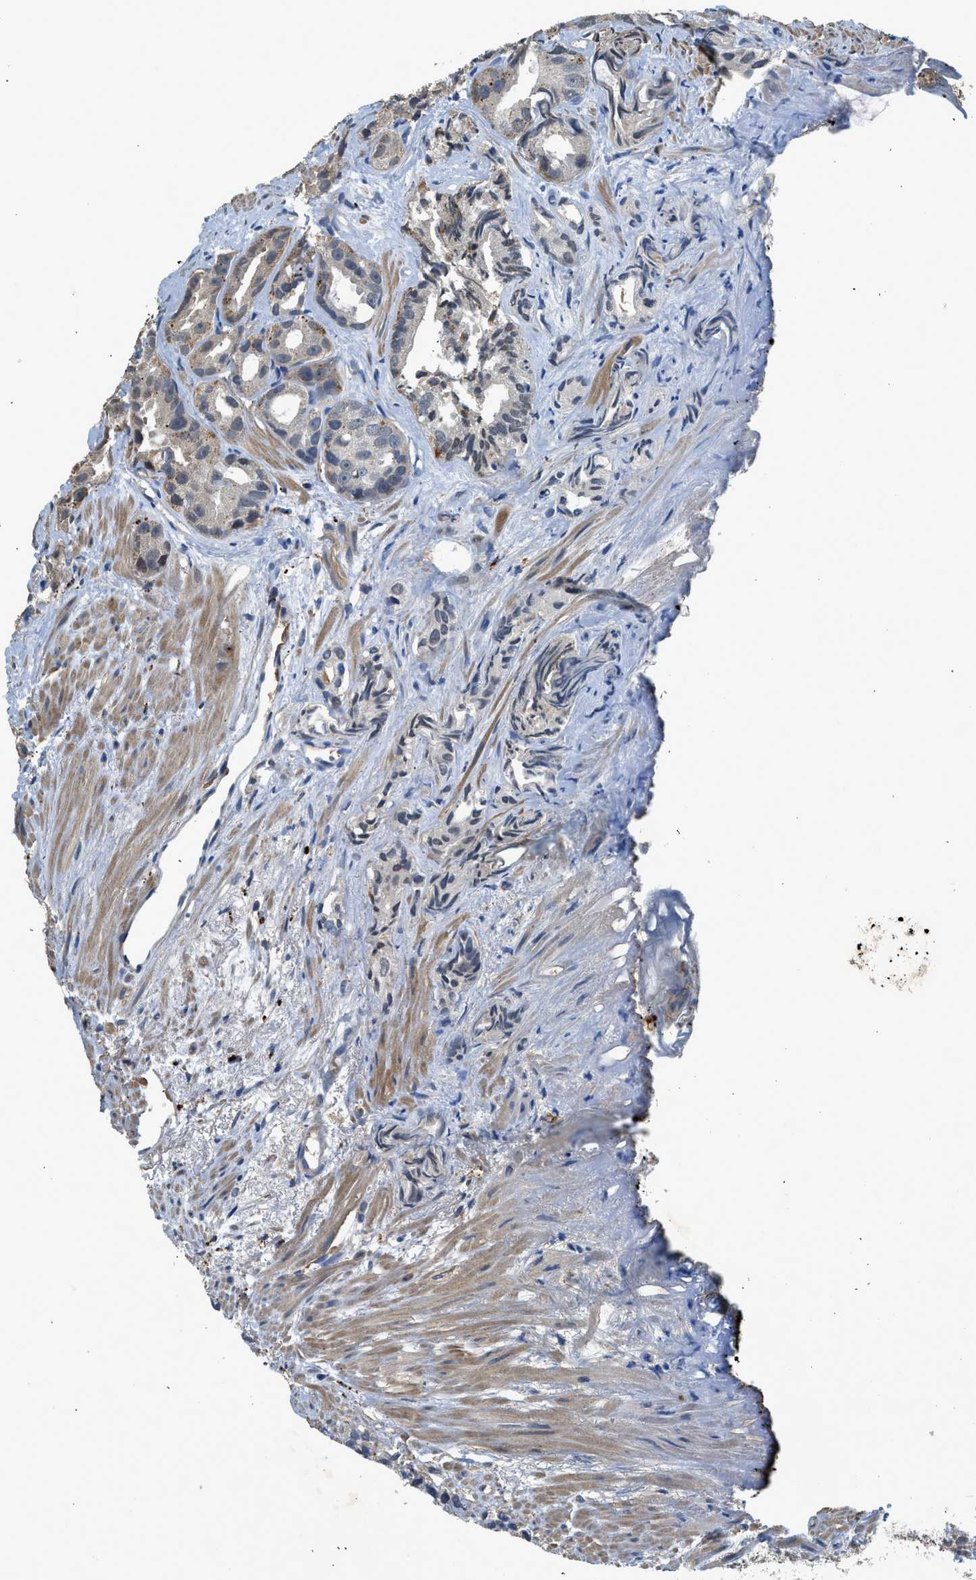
{"staining": {"intensity": "moderate", "quantity": "<25%", "location": "nuclear"}, "tissue": "prostate cancer", "cell_type": "Tumor cells", "image_type": "cancer", "snomed": [{"axis": "morphology", "description": "Adenocarcinoma, Low grade"}, {"axis": "topography", "description": "Prostate"}], "caption": "This photomicrograph reveals prostate cancer stained with immunohistochemistry (IHC) to label a protein in brown. The nuclear of tumor cells show moderate positivity for the protein. Nuclei are counter-stained blue.", "gene": "SLC15A4", "patient": {"sex": "male", "age": 89}}